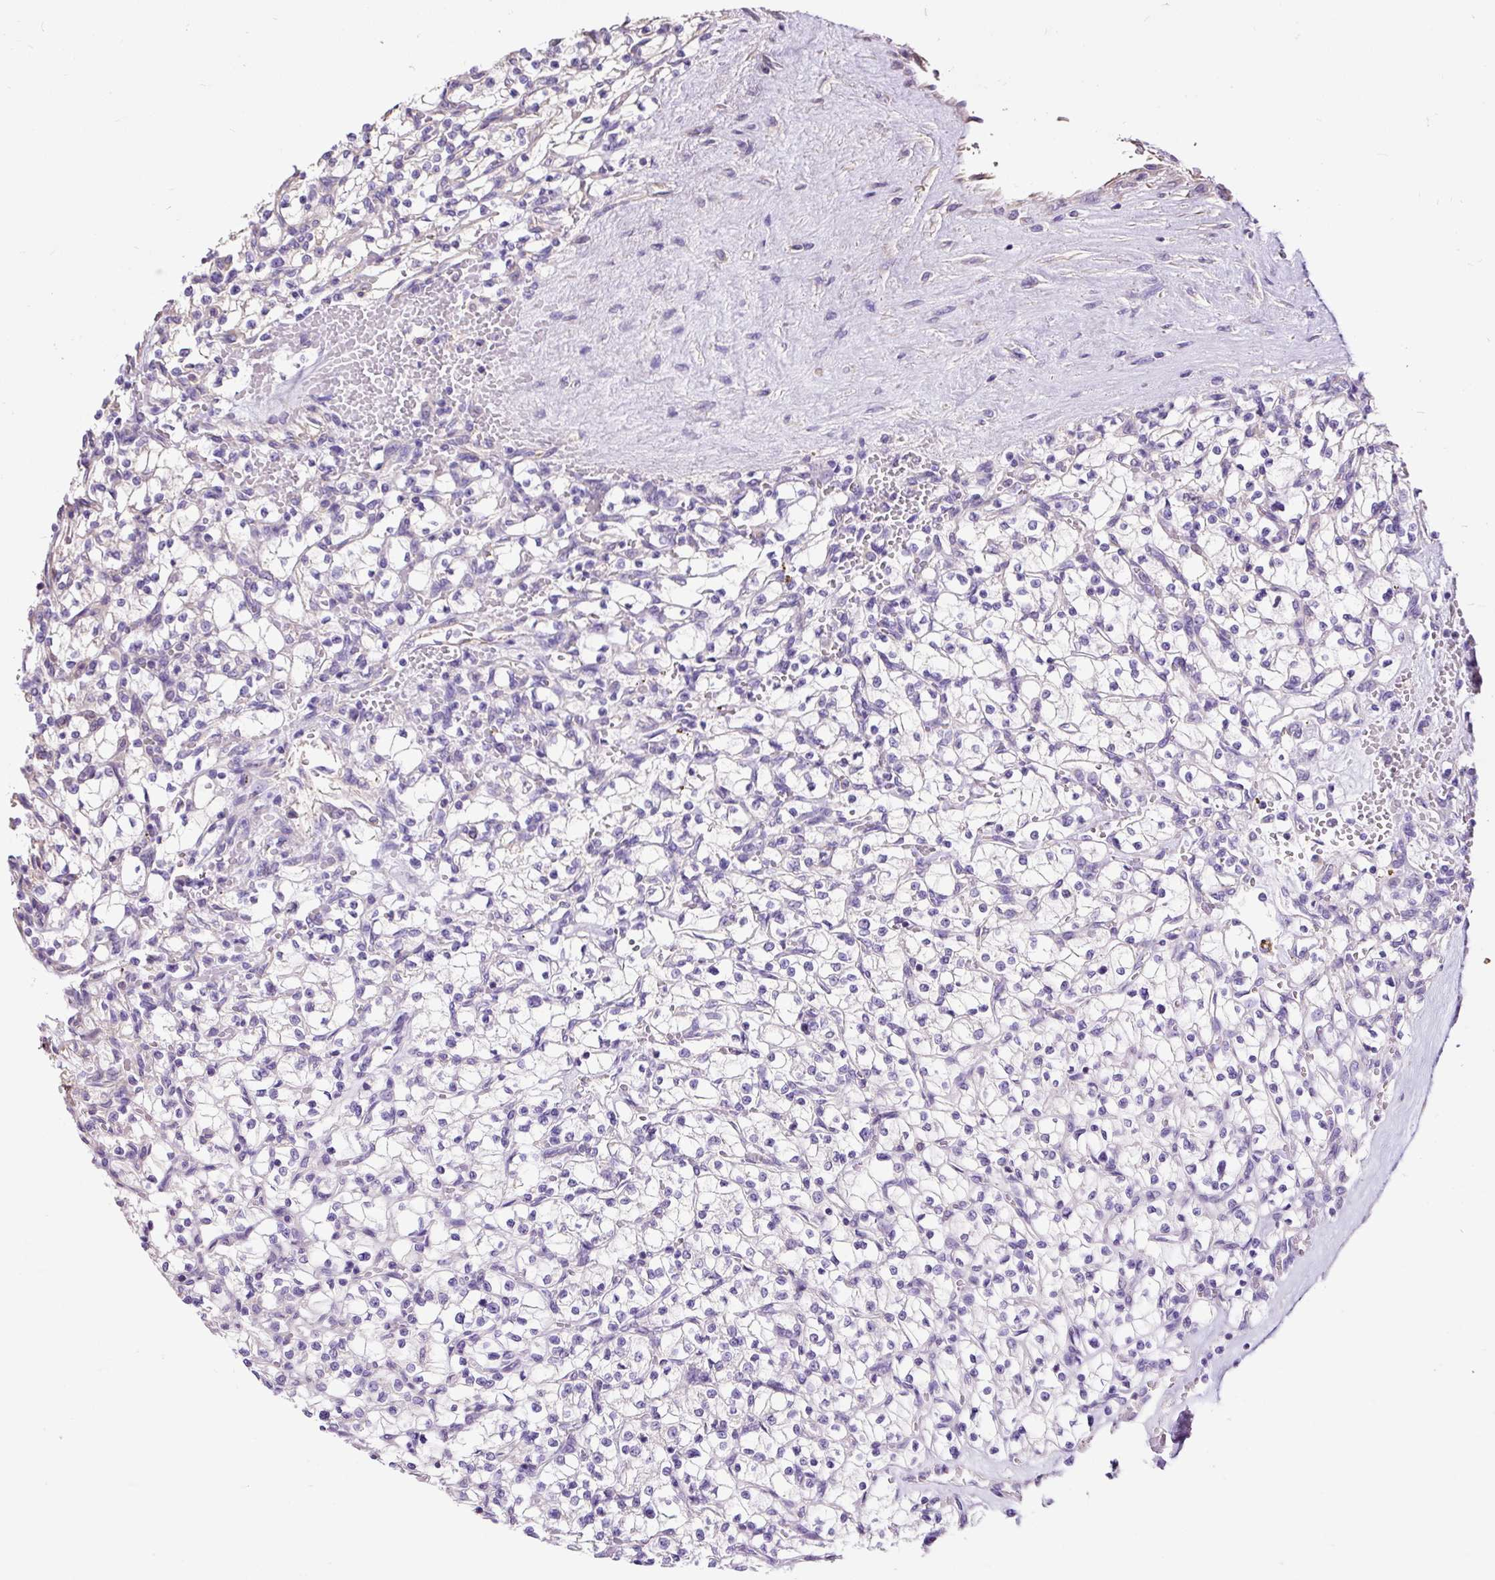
{"staining": {"intensity": "negative", "quantity": "none", "location": "none"}, "tissue": "renal cancer", "cell_type": "Tumor cells", "image_type": "cancer", "snomed": [{"axis": "morphology", "description": "Adenocarcinoma, NOS"}, {"axis": "topography", "description": "Kidney"}], "caption": "An immunohistochemistry (IHC) image of adenocarcinoma (renal) is shown. There is no staining in tumor cells of adenocarcinoma (renal). Brightfield microscopy of IHC stained with DAB (brown) and hematoxylin (blue), captured at high magnification.", "gene": "PDIA2", "patient": {"sex": "female", "age": 64}}